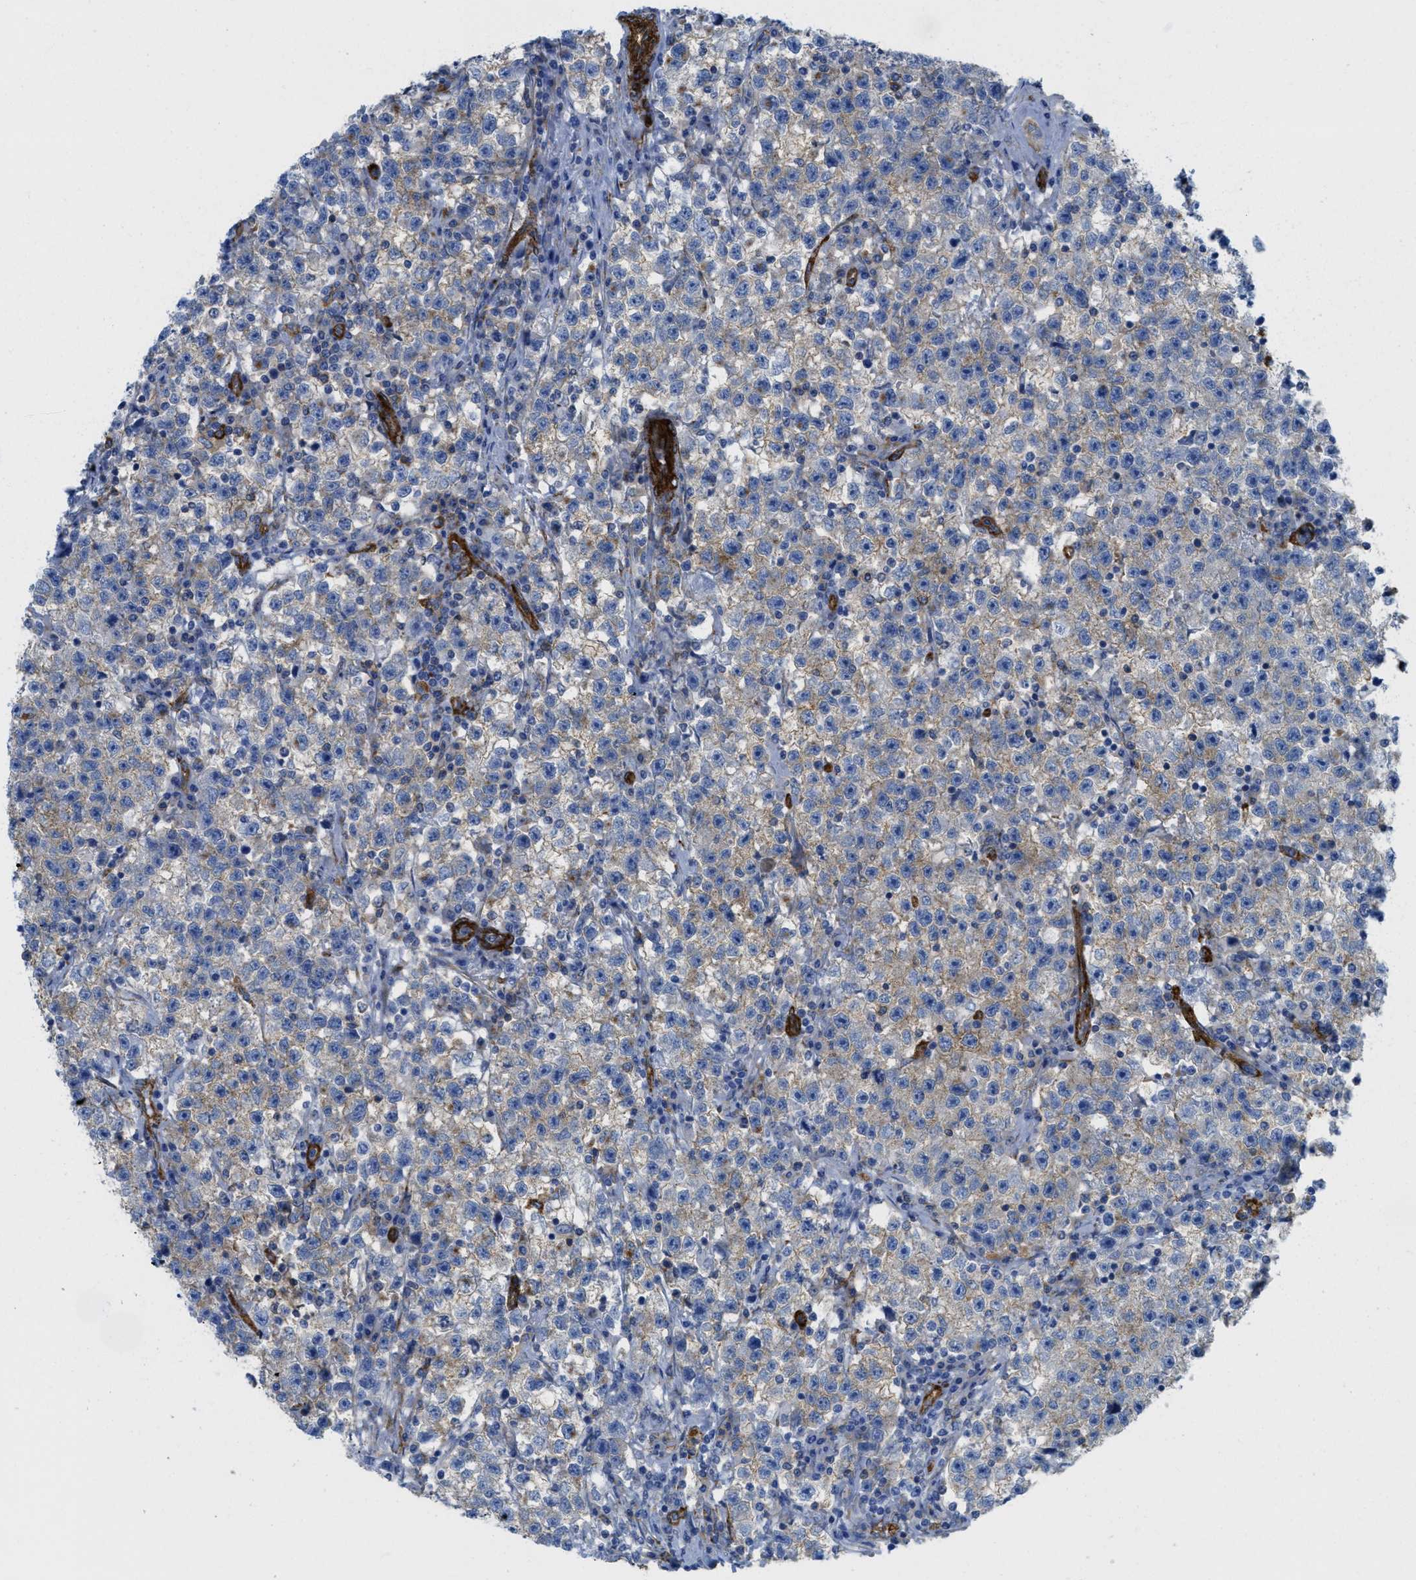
{"staining": {"intensity": "weak", "quantity": "25%-75%", "location": "cytoplasmic/membranous"}, "tissue": "testis cancer", "cell_type": "Tumor cells", "image_type": "cancer", "snomed": [{"axis": "morphology", "description": "Seminoma, NOS"}, {"axis": "topography", "description": "Testis"}], "caption": "The photomicrograph reveals staining of testis cancer, revealing weak cytoplasmic/membranous protein positivity (brown color) within tumor cells.", "gene": "HIP1", "patient": {"sex": "male", "age": 22}}